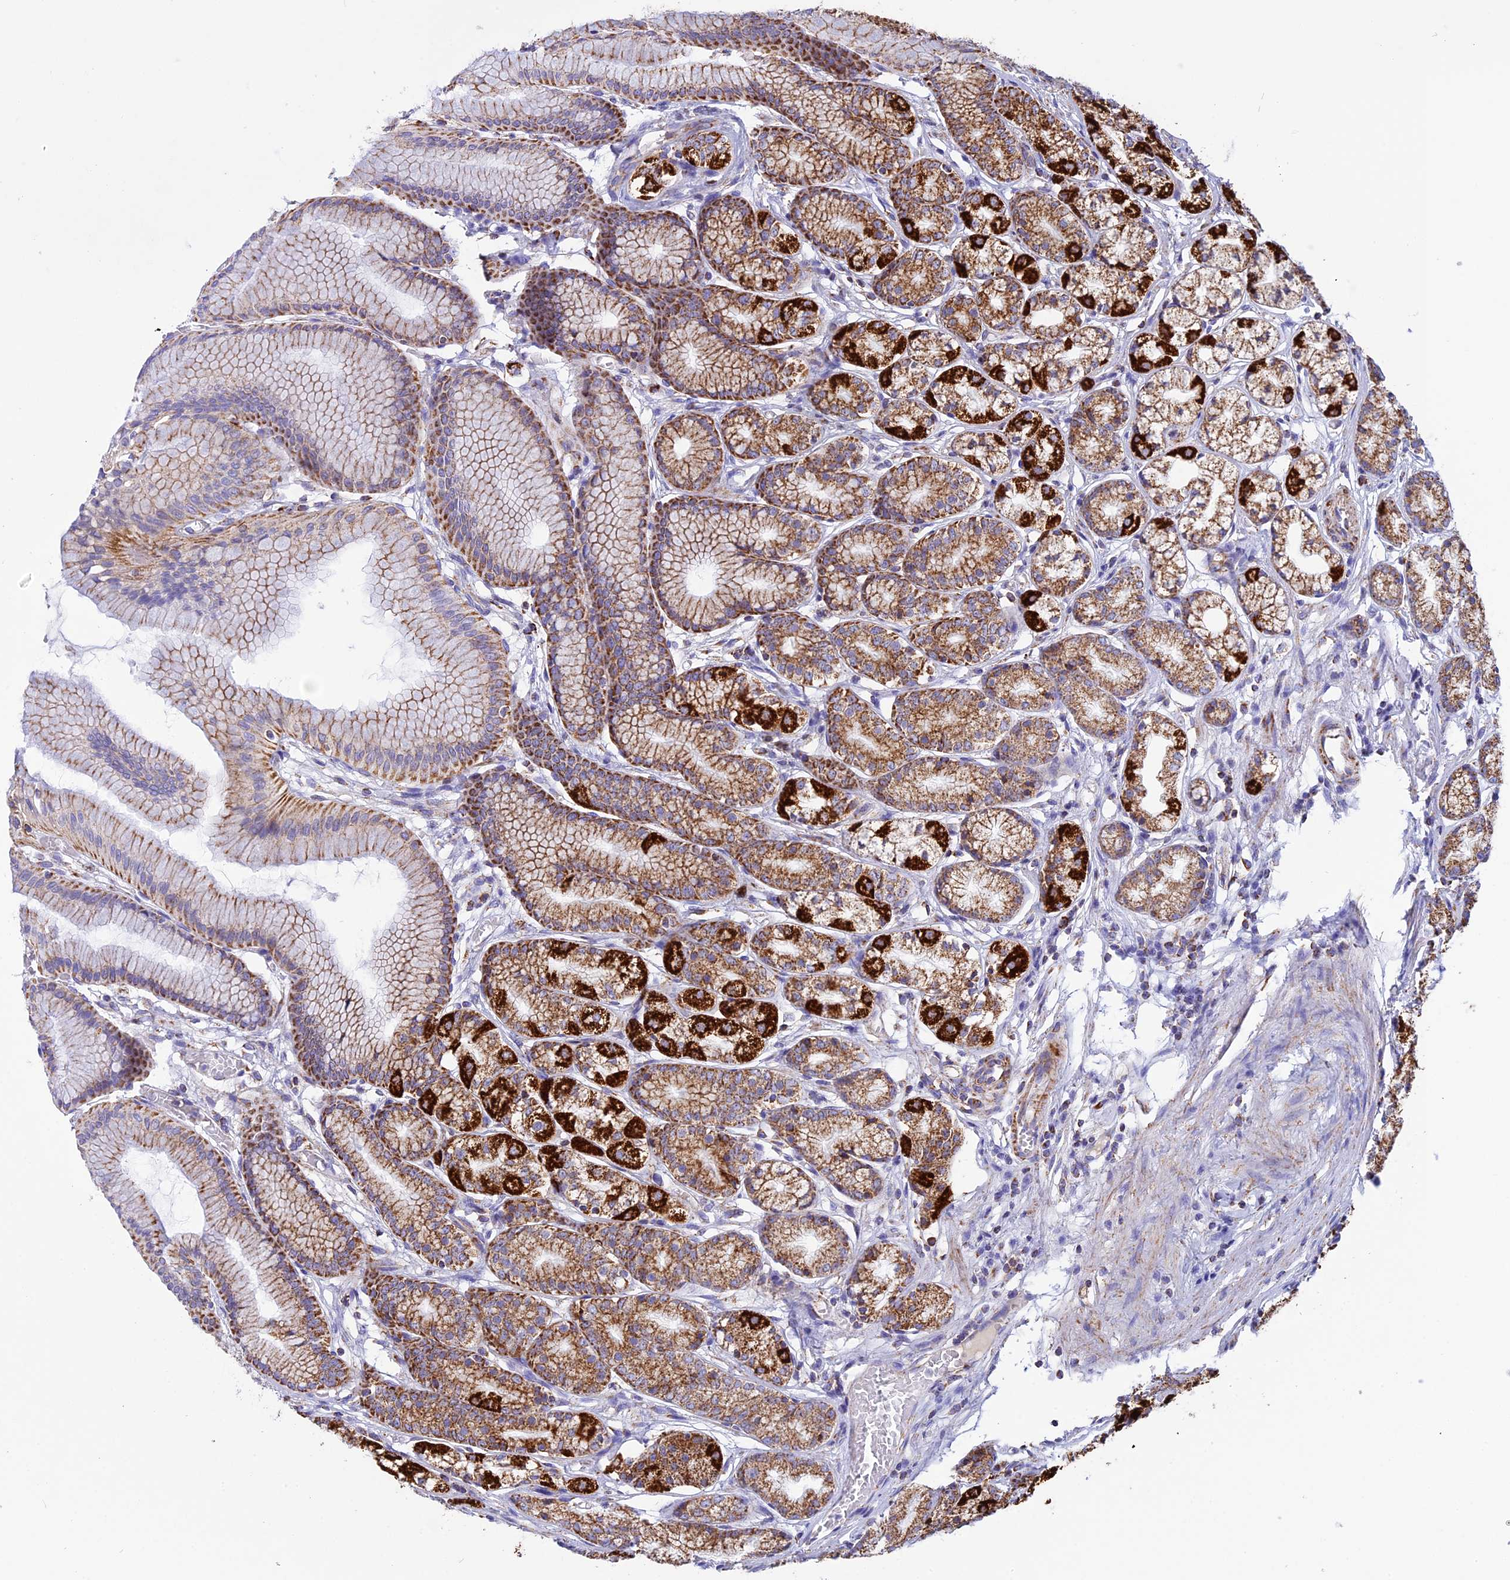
{"staining": {"intensity": "strong", "quantity": "25%-75%", "location": "cytoplasmic/membranous"}, "tissue": "stomach", "cell_type": "Glandular cells", "image_type": "normal", "snomed": [{"axis": "morphology", "description": "Normal tissue, NOS"}, {"axis": "morphology", "description": "Adenocarcinoma, NOS"}, {"axis": "morphology", "description": "Adenocarcinoma, High grade"}, {"axis": "topography", "description": "Stomach, upper"}, {"axis": "topography", "description": "Stomach"}], "caption": "Immunohistochemistry (IHC) histopathology image of benign stomach: human stomach stained using IHC demonstrates high levels of strong protein expression localized specifically in the cytoplasmic/membranous of glandular cells, appearing as a cytoplasmic/membranous brown color.", "gene": "KCNG1", "patient": {"sex": "female", "age": 65}}